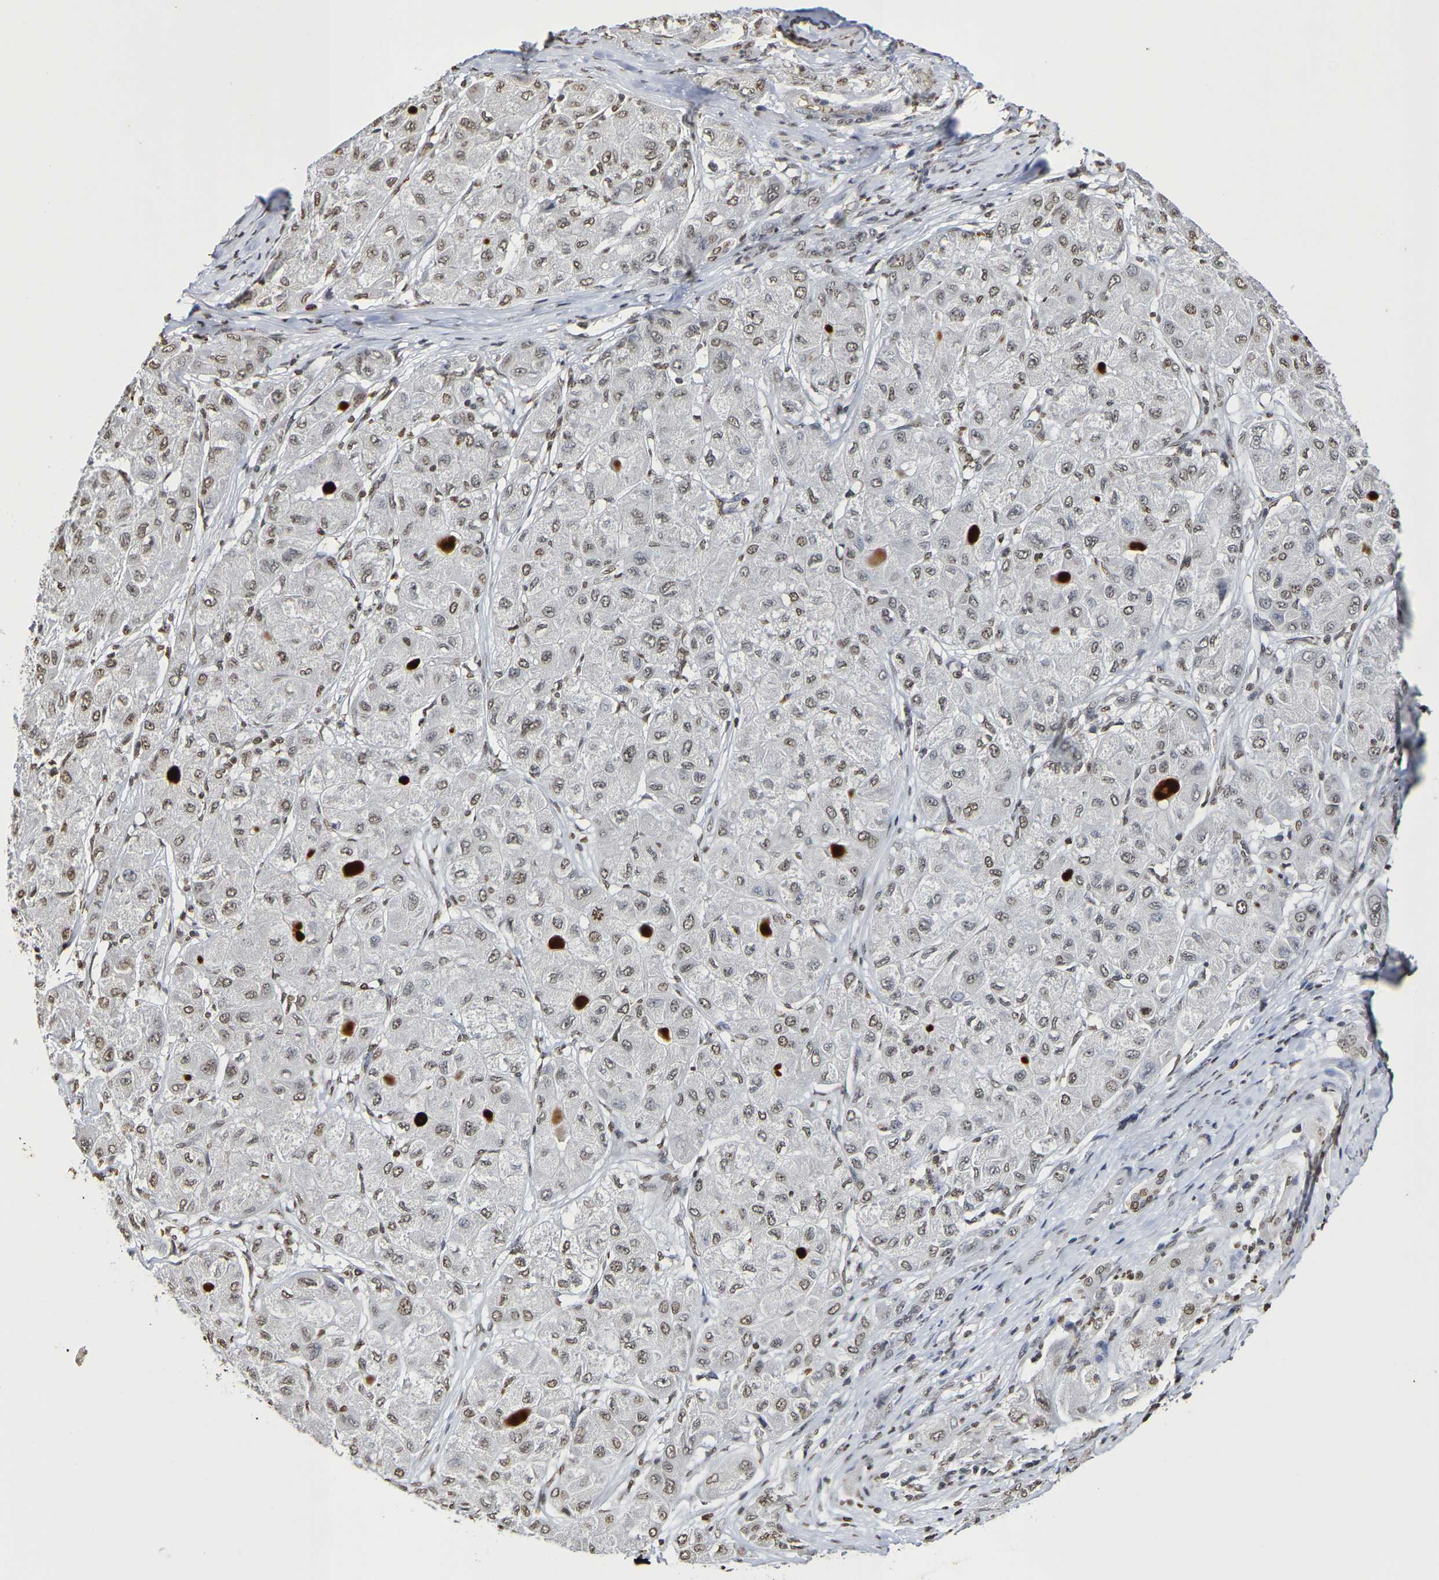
{"staining": {"intensity": "weak", "quantity": ">75%", "location": "nuclear"}, "tissue": "liver cancer", "cell_type": "Tumor cells", "image_type": "cancer", "snomed": [{"axis": "morphology", "description": "Carcinoma, Hepatocellular, NOS"}, {"axis": "topography", "description": "Liver"}], "caption": "IHC histopathology image of neoplastic tissue: human liver hepatocellular carcinoma stained using IHC displays low levels of weak protein expression localized specifically in the nuclear of tumor cells, appearing as a nuclear brown color.", "gene": "ATF4", "patient": {"sex": "male", "age": 80}}